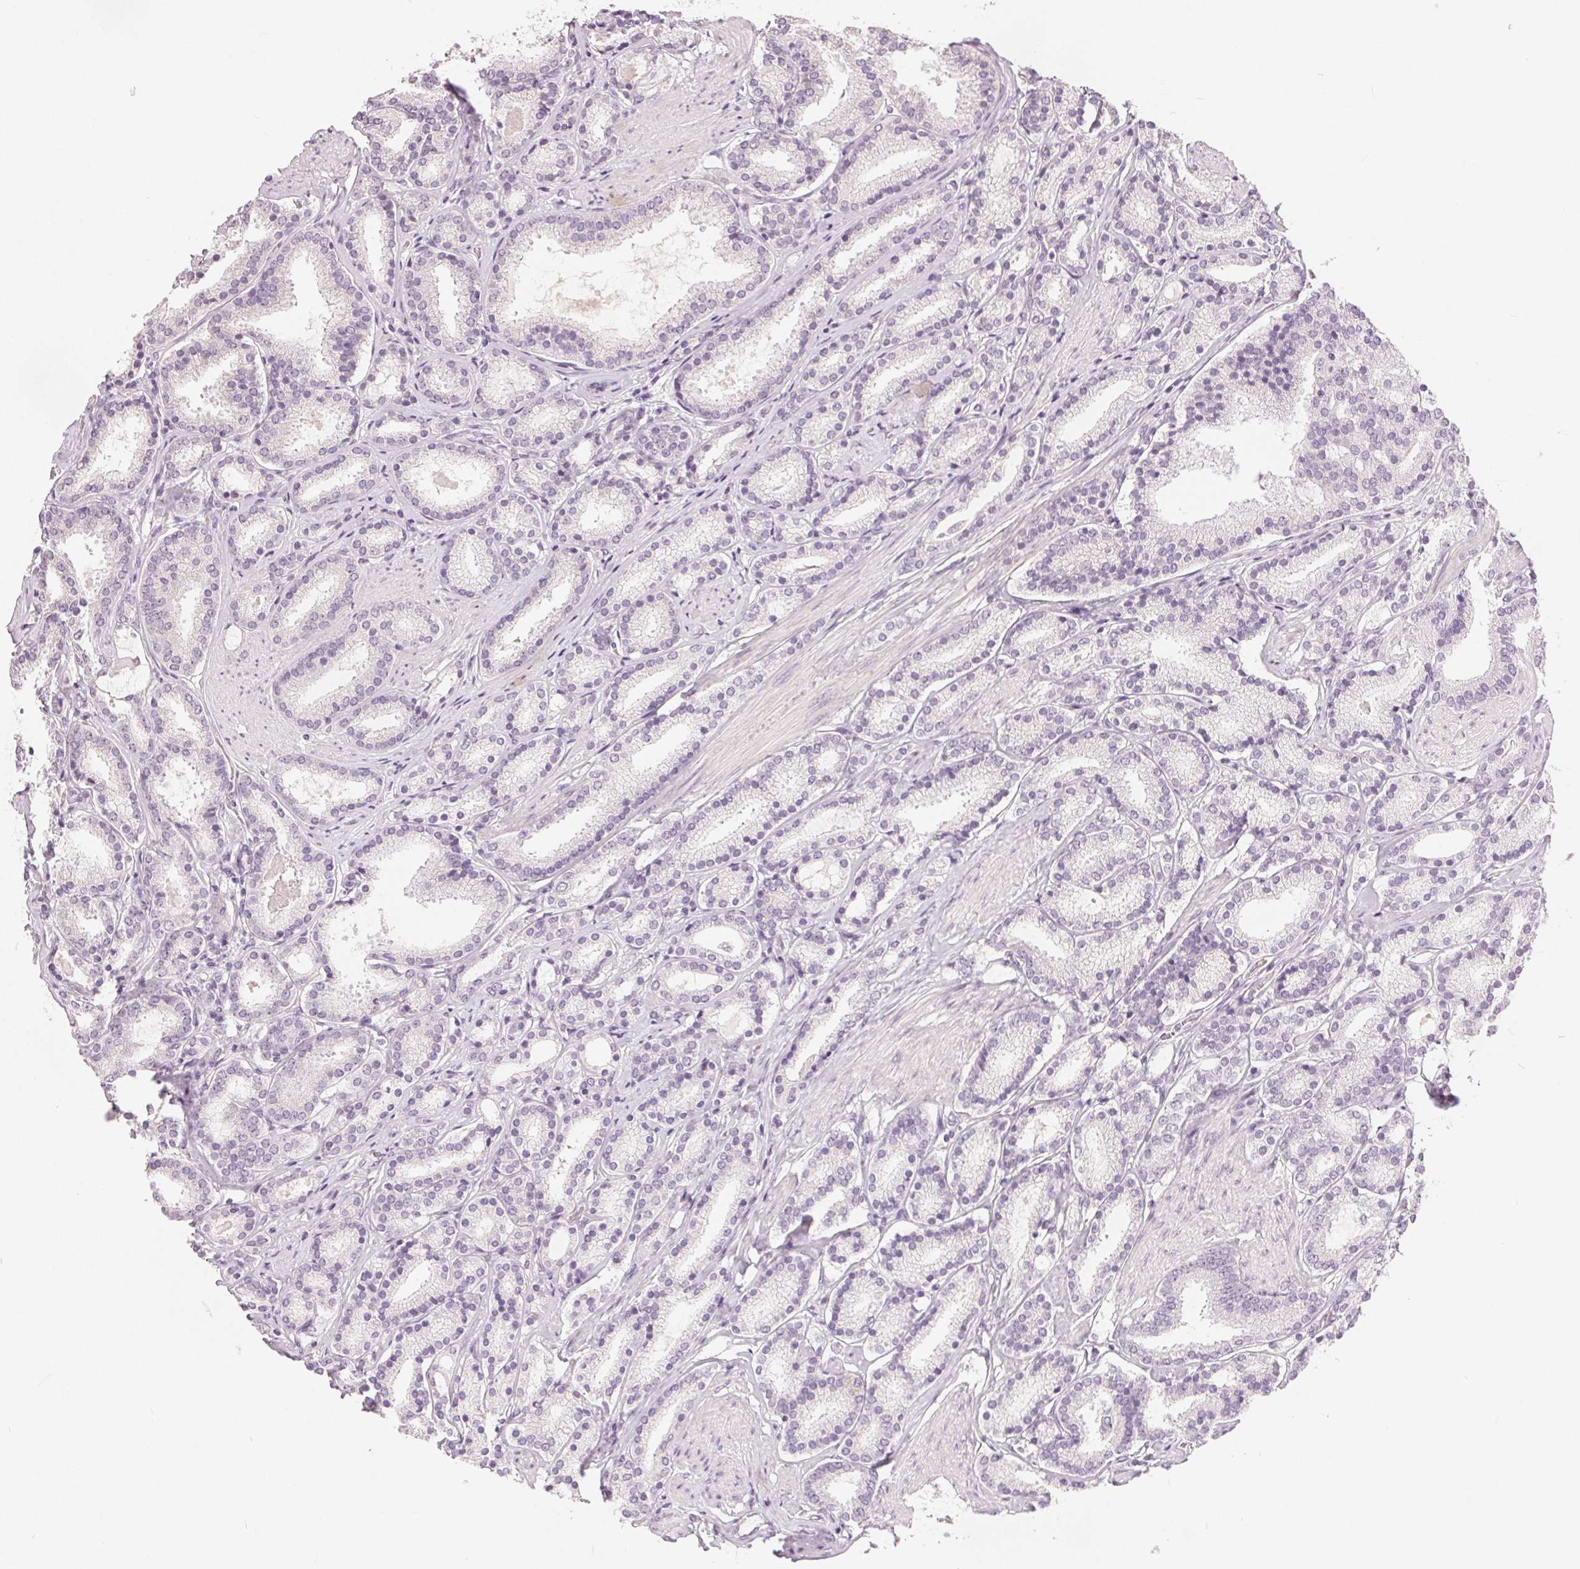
{"staining": {"intensity": "negative", "quantity": "none", "location": "none"}, "tissue": "prostate cancer", "cell_type": "Tumor cells", "image_type": "cancer", "snomed": [{"axis": "morphology", "description": "Adenocarcinoma, High grade"}, {"axis": "topography", "description": "Prostate"}], "caption": "A photomicrograph of human adenocarcinoma (high-grade) (prostate) is negative for staining in tumor cells.", "gene": "CA12", "patient": {"sex": "male", "age": 63}}